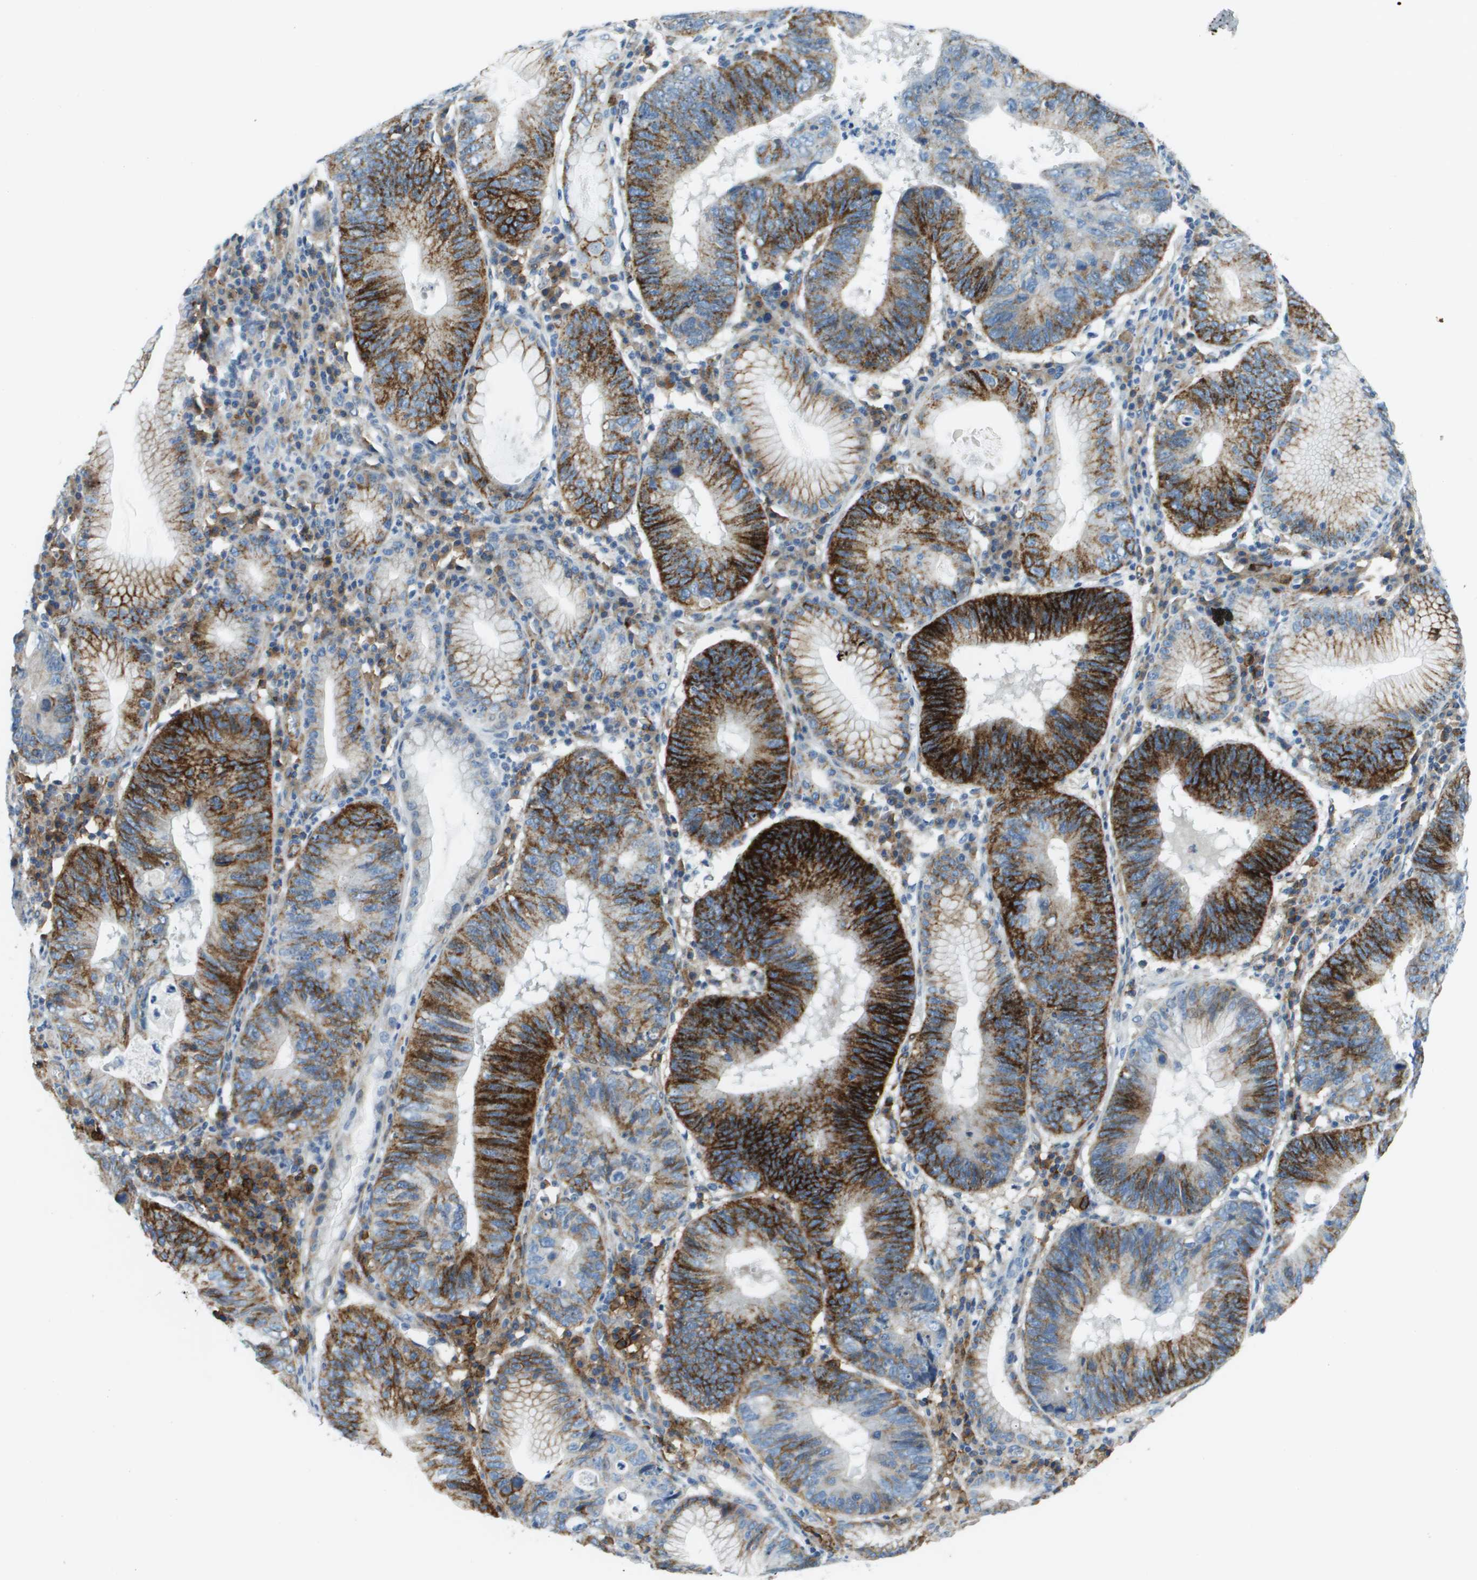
{"staining": {"intensity": "strong", "quantity": "25%-75%", "location": "cytoplasmic/membranous"}, "tissue": "stomach cancer", "cell_type": "Tumor cells", "image_type": "cancer", "snomed": [{"axis": "morphology", "description": "Adenocarcinoma, NOS"}, {"axis": "topography", "description": "Stomach"}], "caption": "Stomach cancer stained with a protein marker displays strong staining in tumor cells.", "gene": "SDC1", "patient": {"sex": "male", "age": 59}}